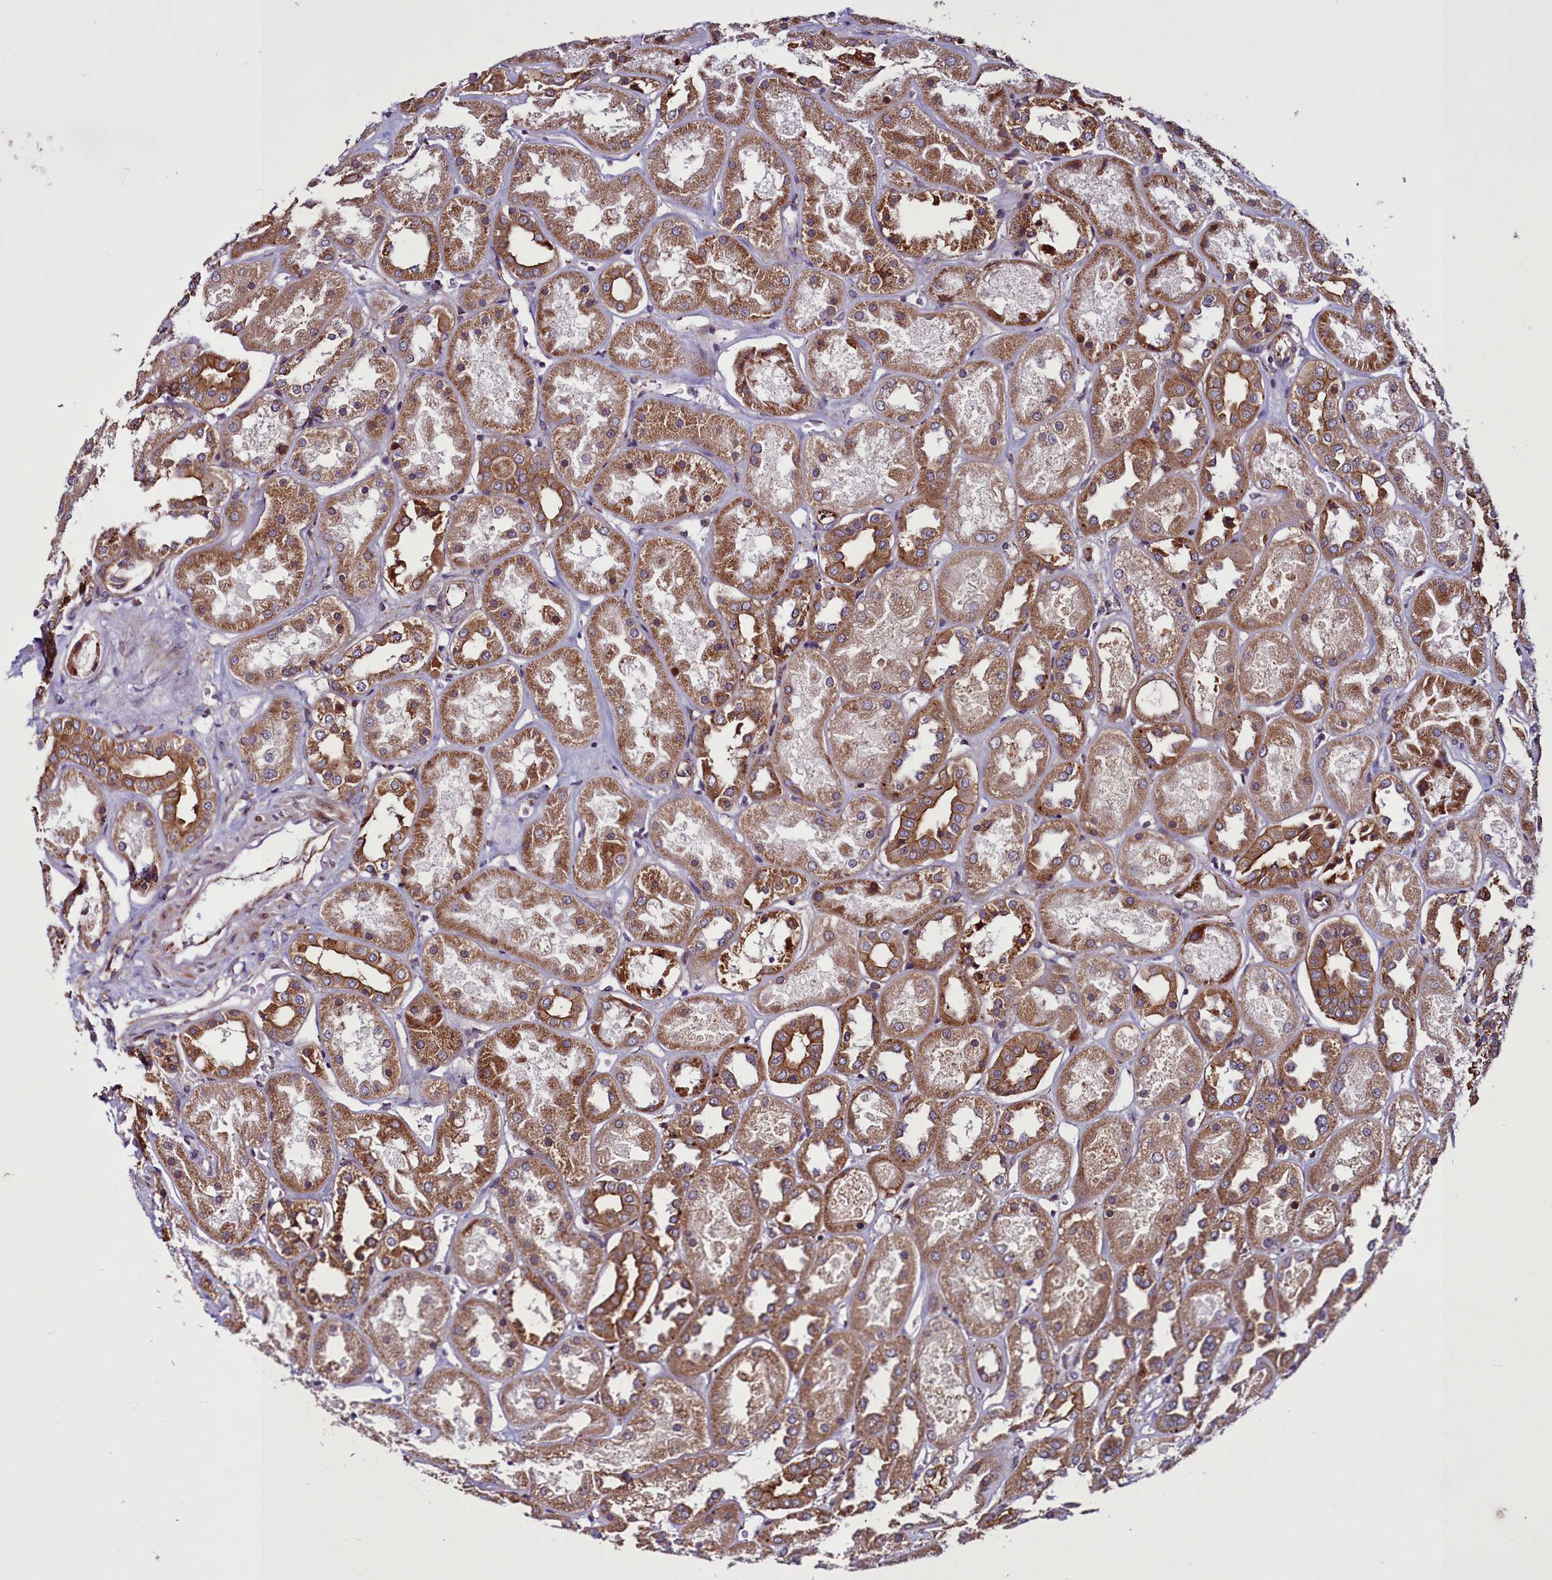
{"staining": {"intensity": "strong", "quantity": "25%-75%", "location": "cytoplasmic/membranous"}, "tissue": "kidney", "cell_type": "Cells in glomeruli", "image_type": "normal", "snomed": [{"axis": "morphology", "description": "Normal tissue, NOS"}, {"axis": "topography", "description": "Kidney"}], "caption": "Immunohistochemical staining of normal human kidney displays high levels of strong cytoplasmic/membranous expression in approximately 25%-75% of cells in glomeruli.", "gene": "MCRIP1", "patient": {"sex": "male", "age": 70}}